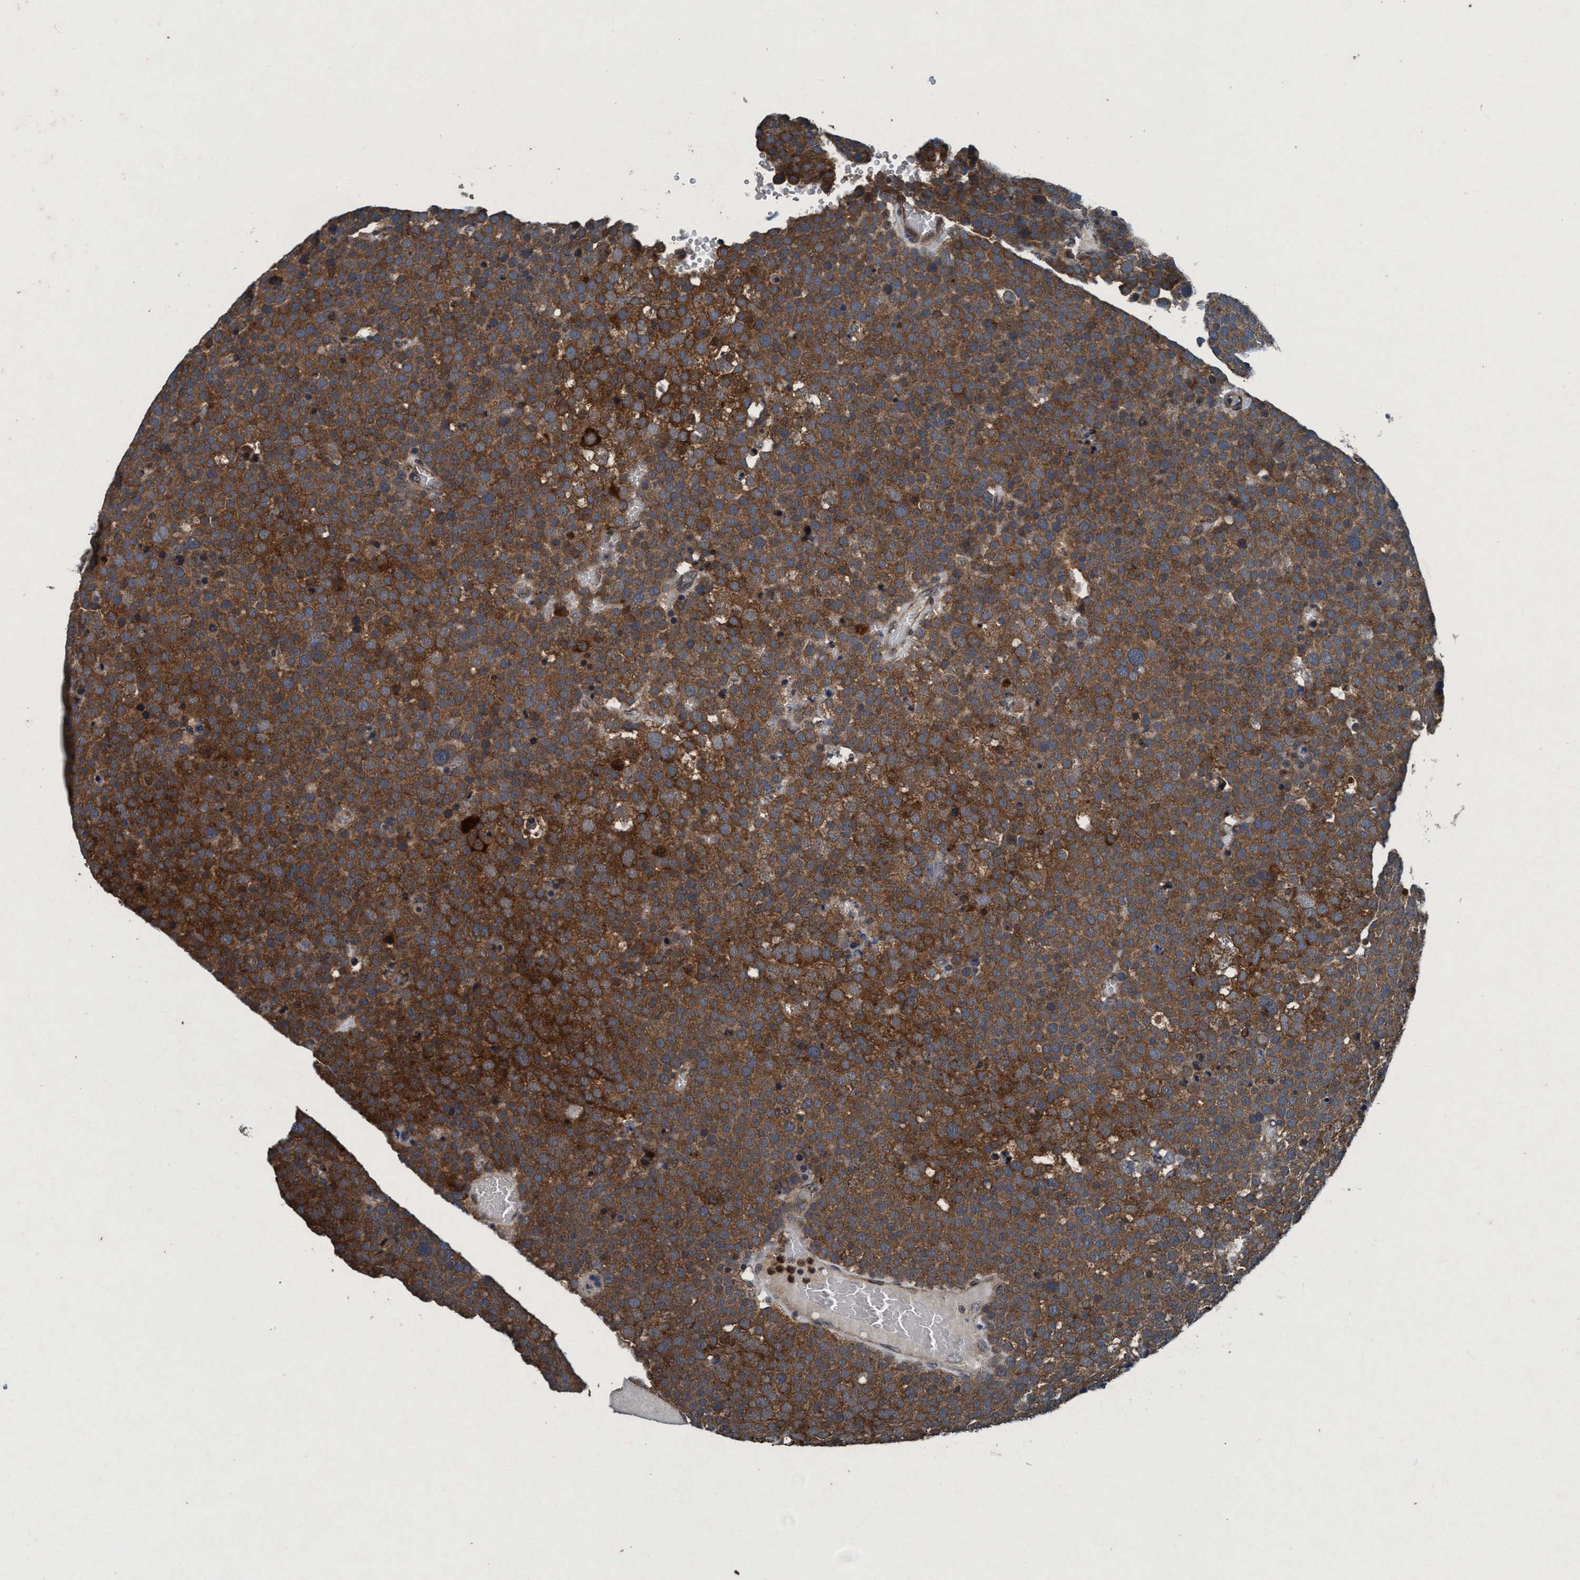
{"staining": {"intensity": "strong", "quantity": ">75%", "location": "cytoplasmic/membranous"}, "tissue": "testis cancer", "cell_type": "Tumor cells", "image_type": "cancer", "snomed": [{"axis": "morphology", "description": "Seminoma, NOS"}, {"axis": "topography", "description": "Testis"}], "caption": "Immunohistochemistry (IHC) histopathology image of neoplastic tissue: testis seminoma stained using IHC displays high levels of strong protein expression localized specifically in the cytoplasmic/membranous of tumor cells, appearing as a cytoplasmic/membranous brown color.", "gene": "AKT1S1", "patient": {"sex": "male", "age": 71}}